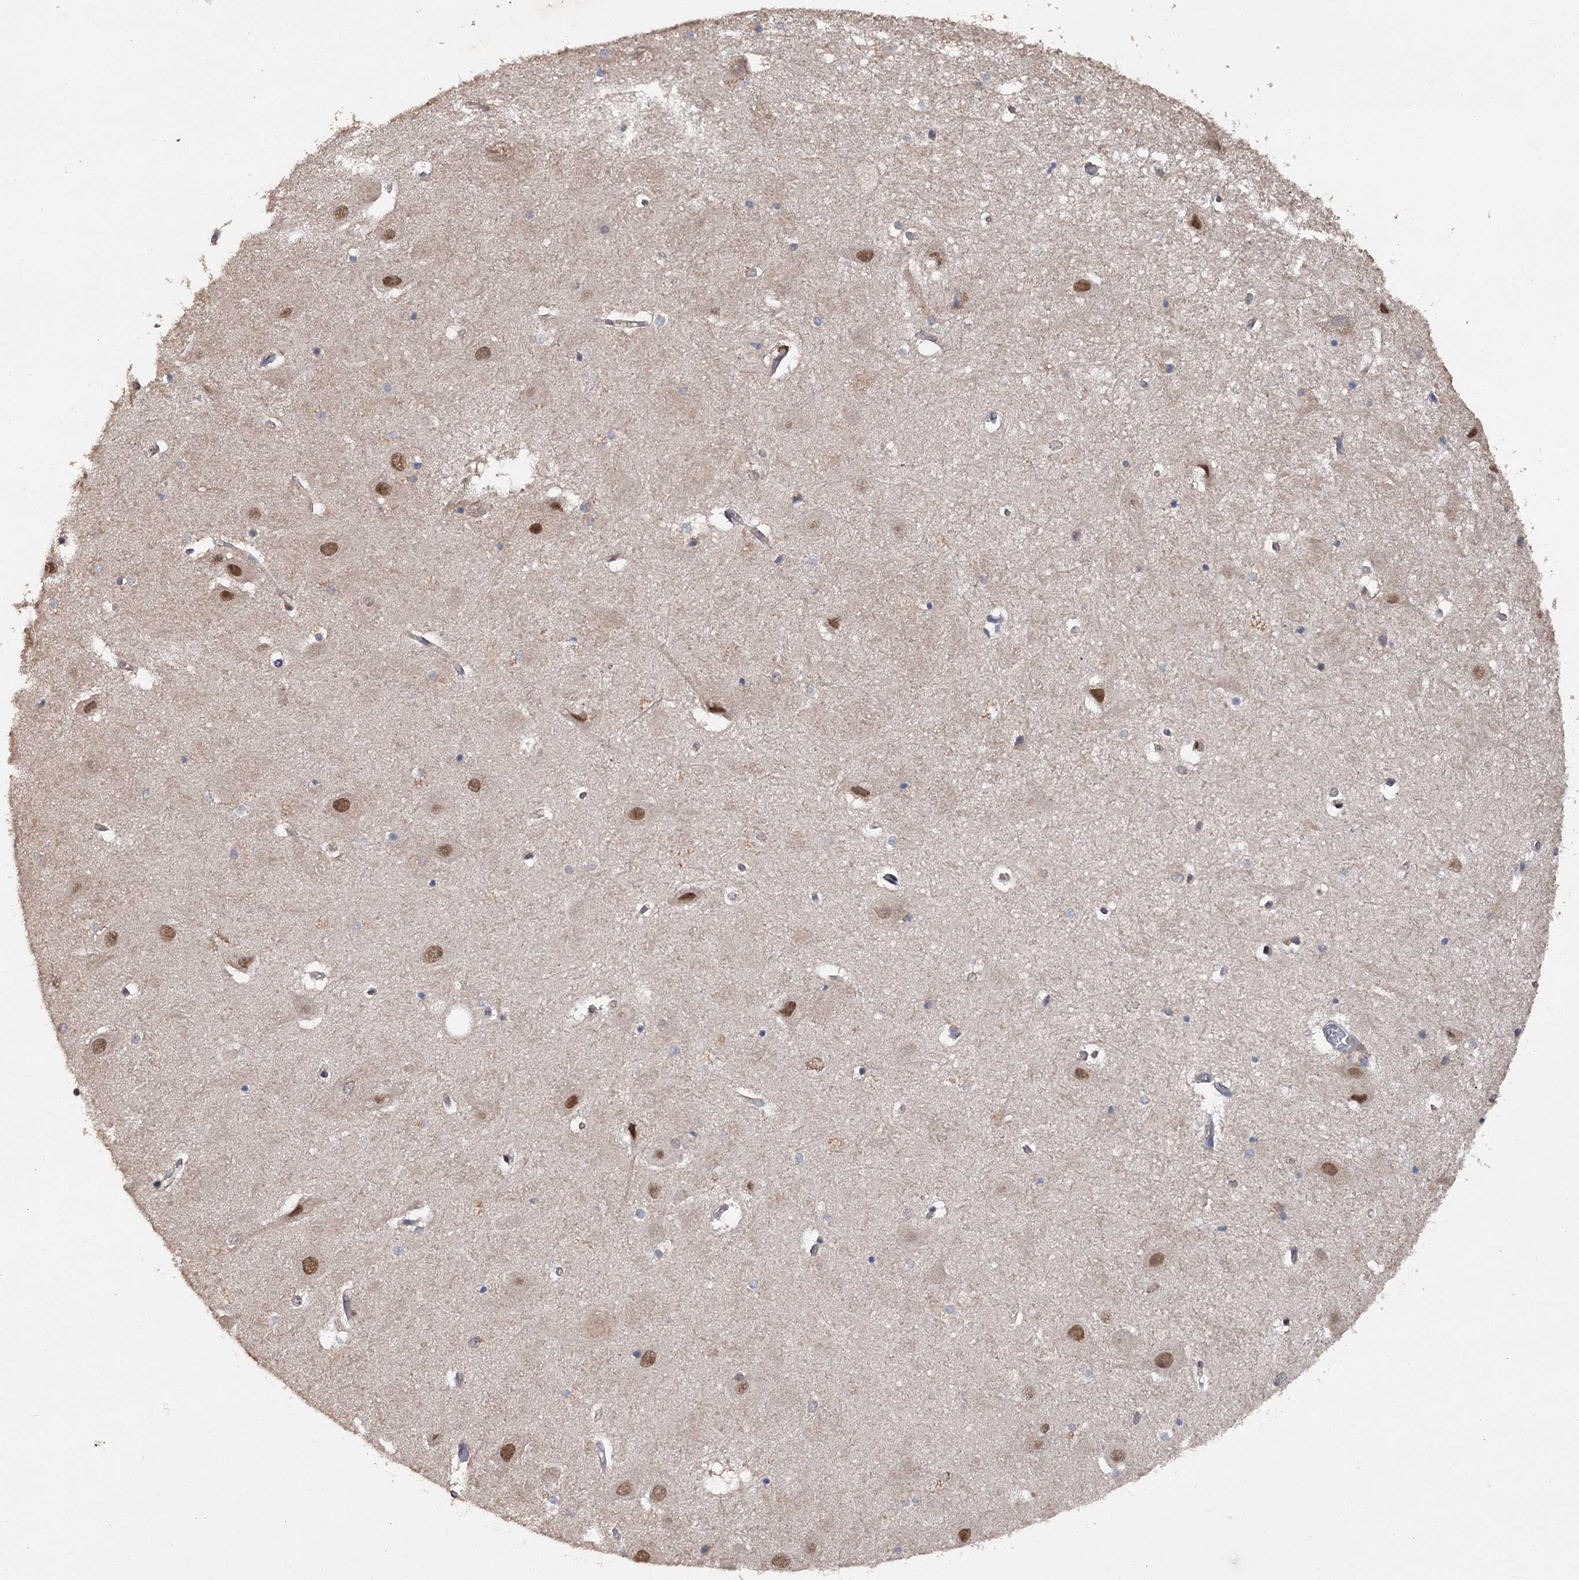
{"staining": {"intensity": "negative", "quantity": "none", "location": "none"}, "tissue": "hippocampus", "cell_type": "Glial cells", "image_type": "normal", "snomed": [{"axis": "morphology", "description": "Normal tissue, NOS"}, {"axis": "topography", "description": "Hippocampus"}], "caption": "DAB (3,3'-diaminobenzidine) immunohistochemical staining of unremarkable human hippocampus demonstrates no significant positivity in glial cells. (DAB IHC with hematoxylin counter stain).", "gene": "MYG1", "patient": {"sex": "female", "age": 52}}